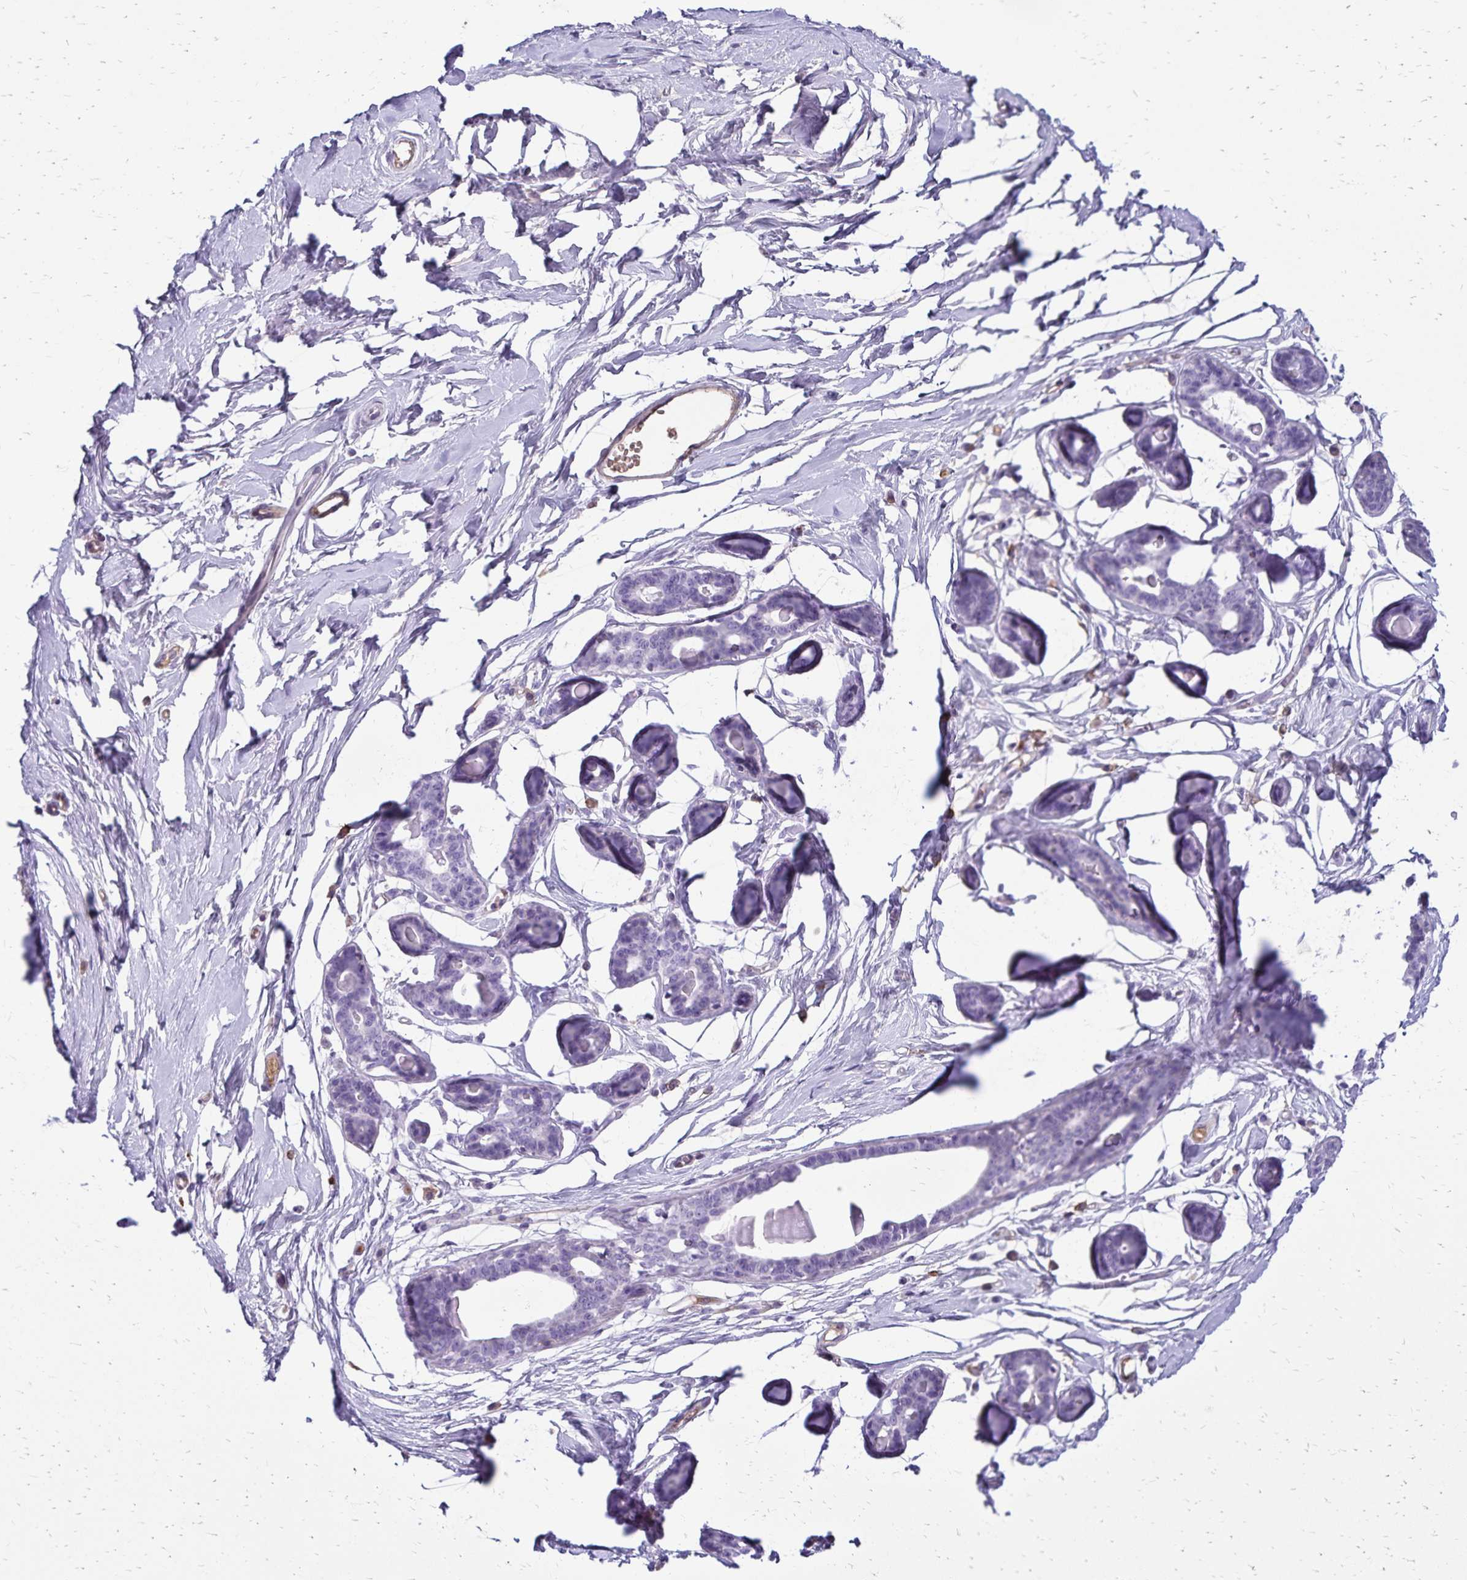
{"staining": {"intensity": "negative", "quantity": "none", "location": "none"}, "tissue": "breast", "cell_type": "Adipocytes", "image_type": "normal", "snomed": [{"axis": "morphology", "description": "Normal tissue, NOS"}, {"axis": "topography", "description": "Breast"}], "caption": "IHC photomicrograph of unremarkable breast stained for a protein (brown), which exhibits no positivity in adipocytes.", "gene": "CD27", "patient": {"sex": "female", "age": 45}}